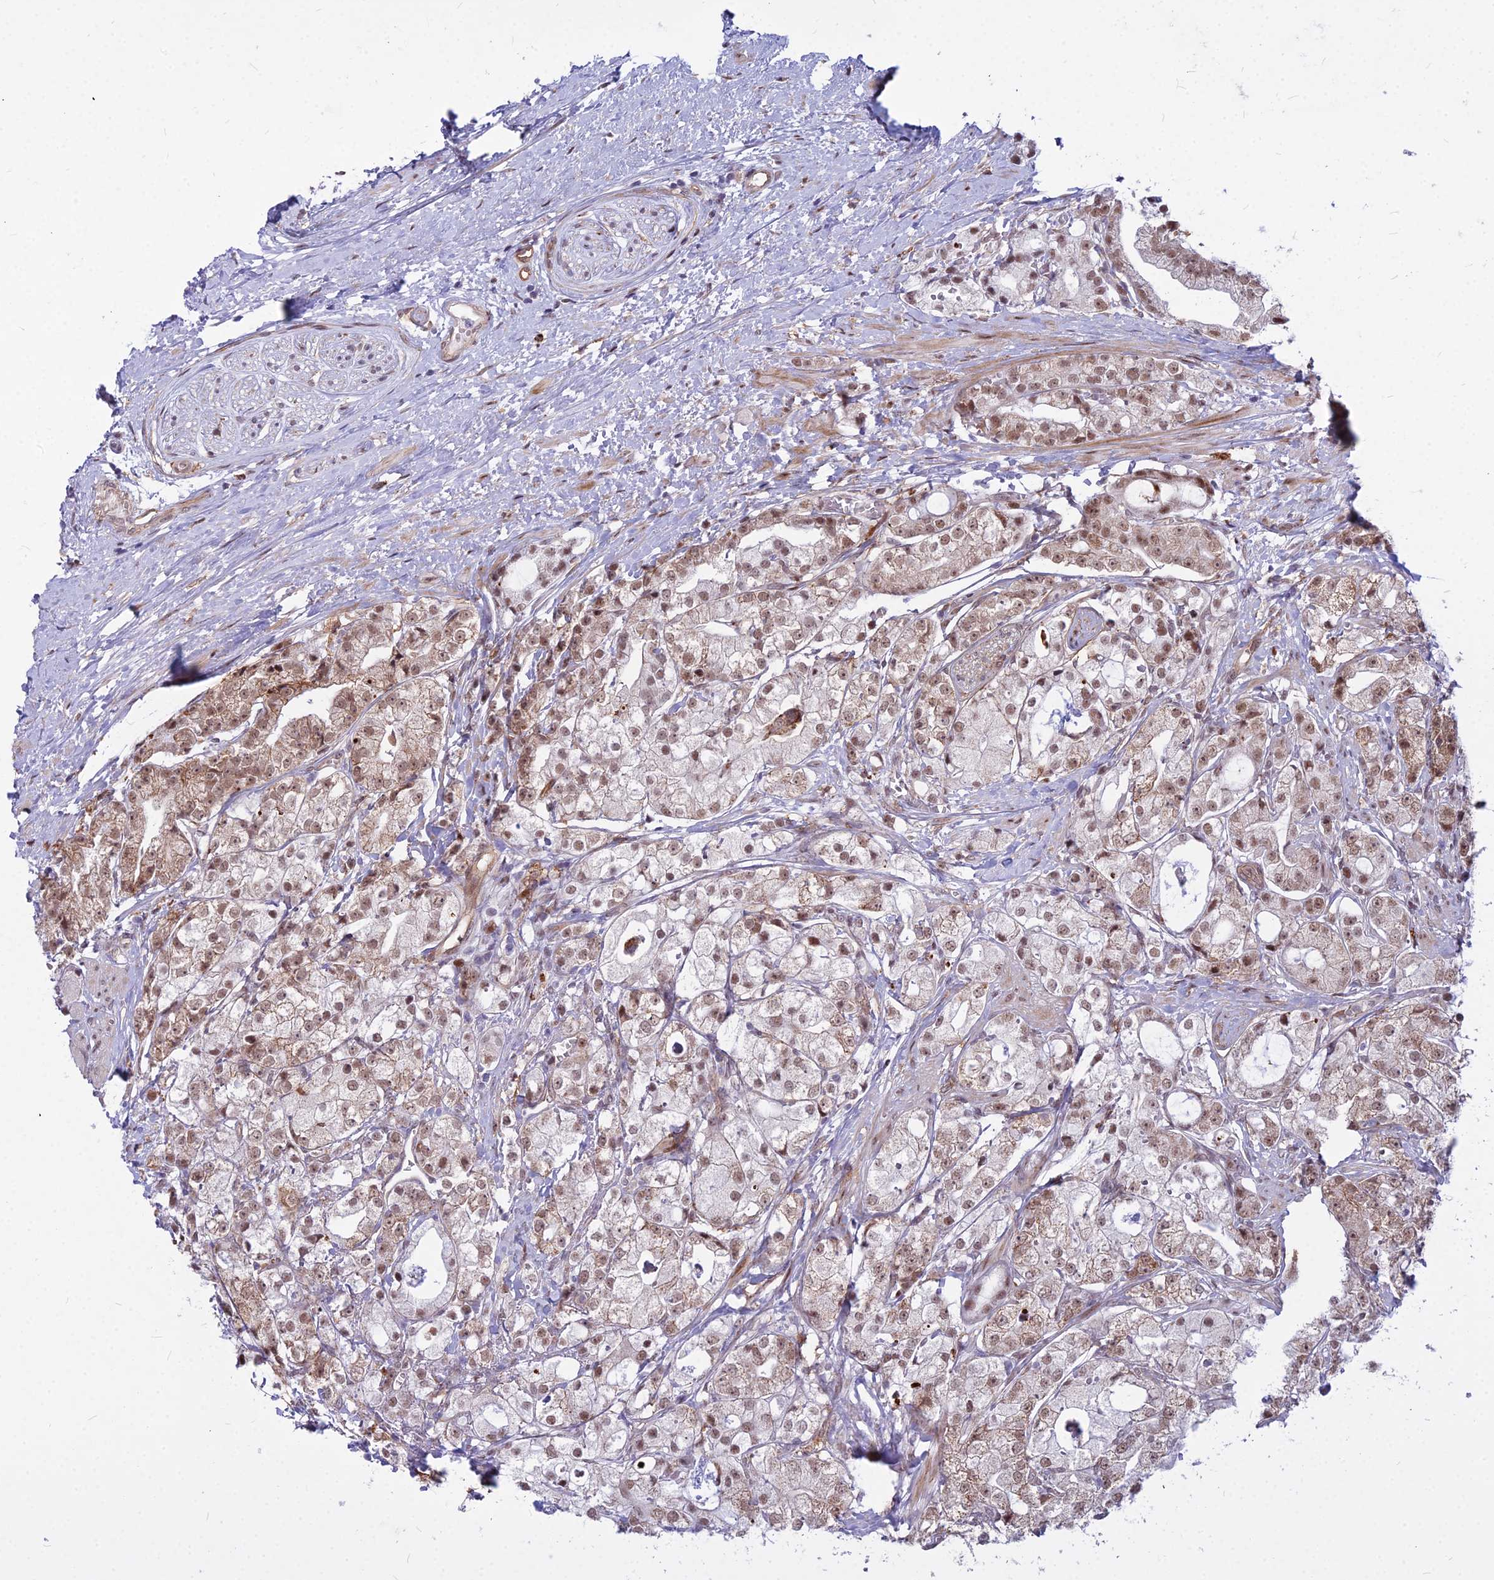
{"staining": {"intensity": "moderate", "quantity": ">75%", "location": "cytoplasmic/membranous,nuclear"}, "tissue": "prostate cancer", "cell_type": "Tumor cells", "image_type": "cancer", "snomed": [{"axis": "morphology", "description": "Adenocarcinoma, High grade"}, {"axis": "topography", "description": "Prostate"}], "caption": "DAB immunohistochemical staining of human high-grade adenocarcinoma (prostate) demonstrates moderate cytoplasmic/membranous and nuclear protein expression in approximately >75% of tumor cells.", "gene": "ALG10", "patient": {"sex": "male", "age": 71}}